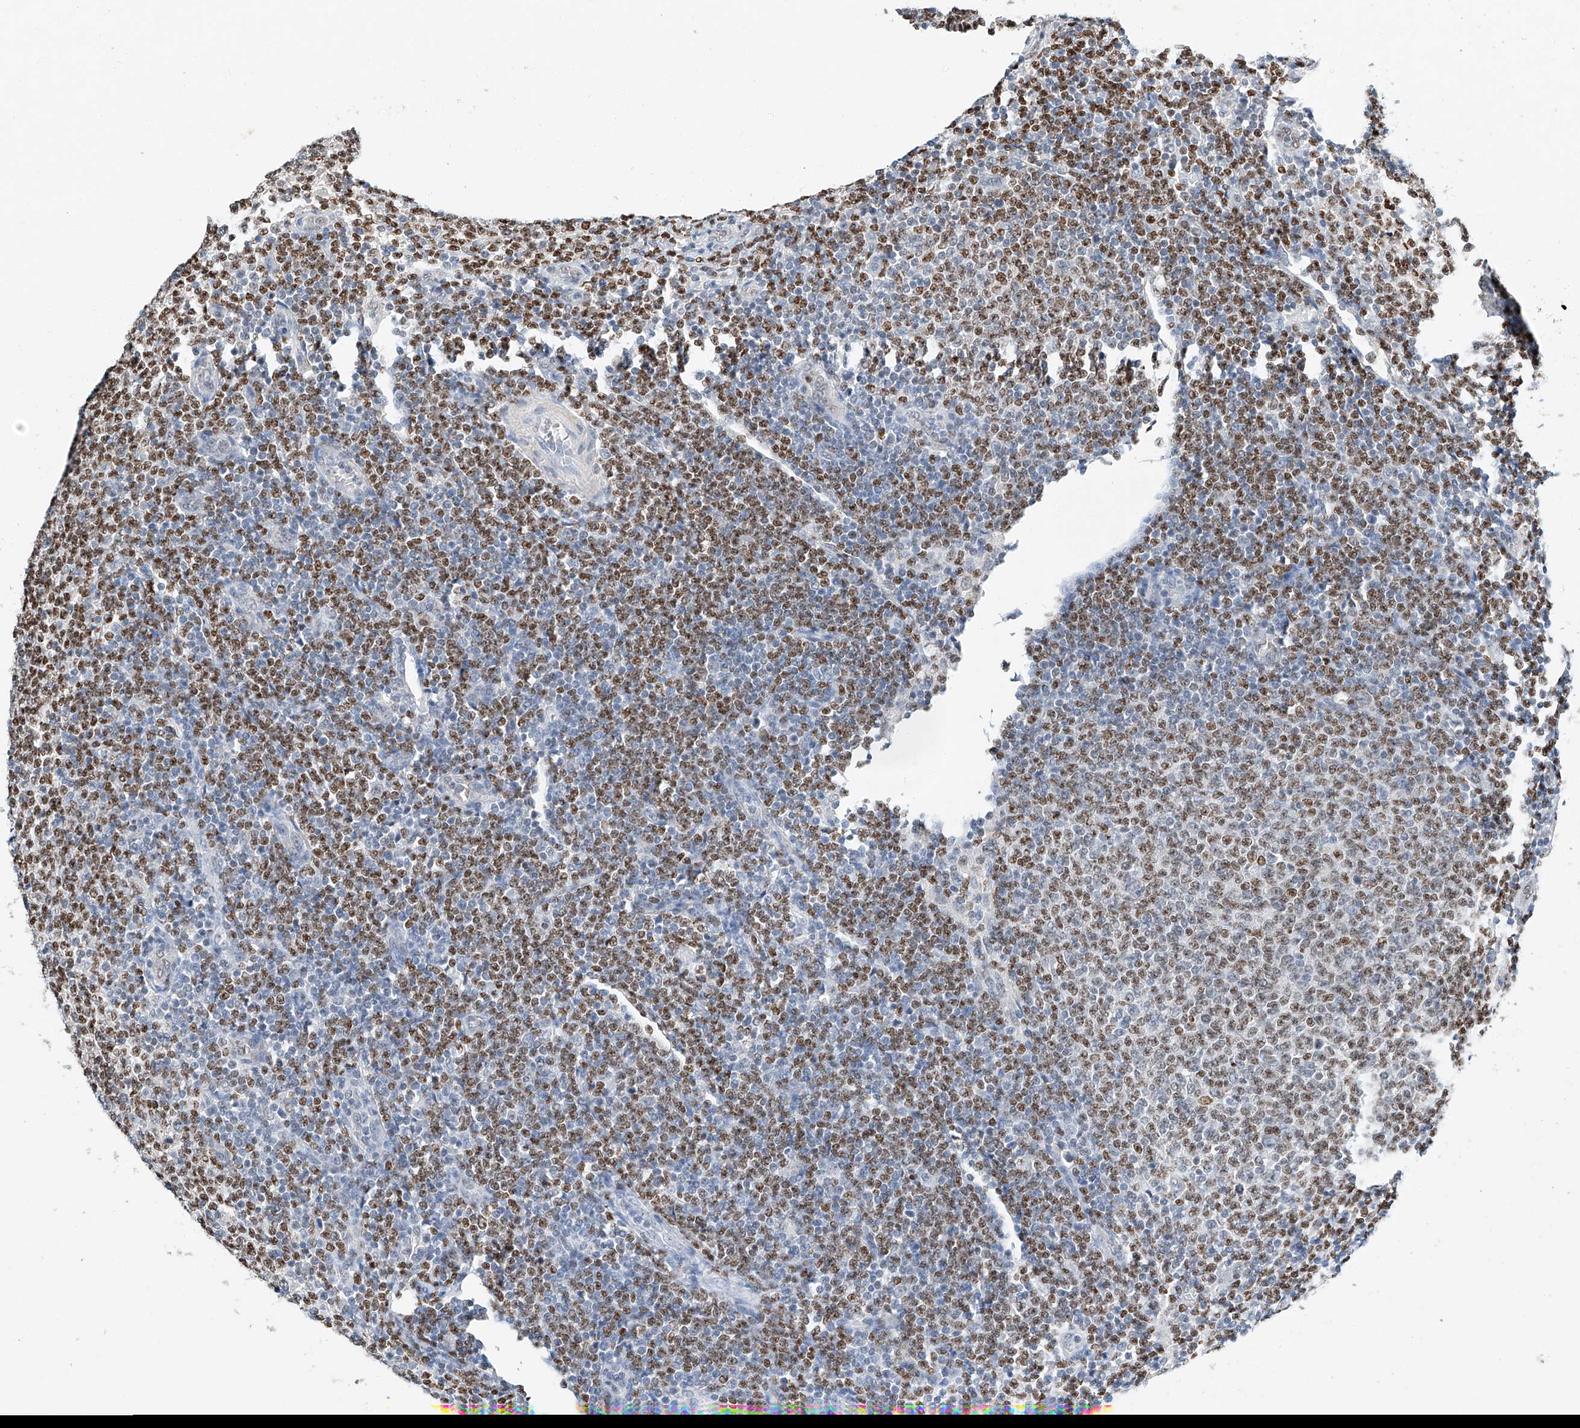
{"staining": {"intensity": "moderate", "quantity": ">75%", "location": "nuclear"}, "tissue": "lymphoma", "cell_type": "Tumor cells", "image_type": "cancer", "snomed": [{"axis": "morphology", "description": "Malignant lymphoma, non-Hodgkin's type, Low grade"}, {"axis": "topography", "description": "Lymph node"}], "caption": "This image reveals lymphoma stained with IHC to label a protein in brown. The nuclear of tumor cells show moderate positivity for the protein. Nuclei are counter-stained blue.", "gene": "CTDP1", "patient": {"sex": "male", "age": 66}}